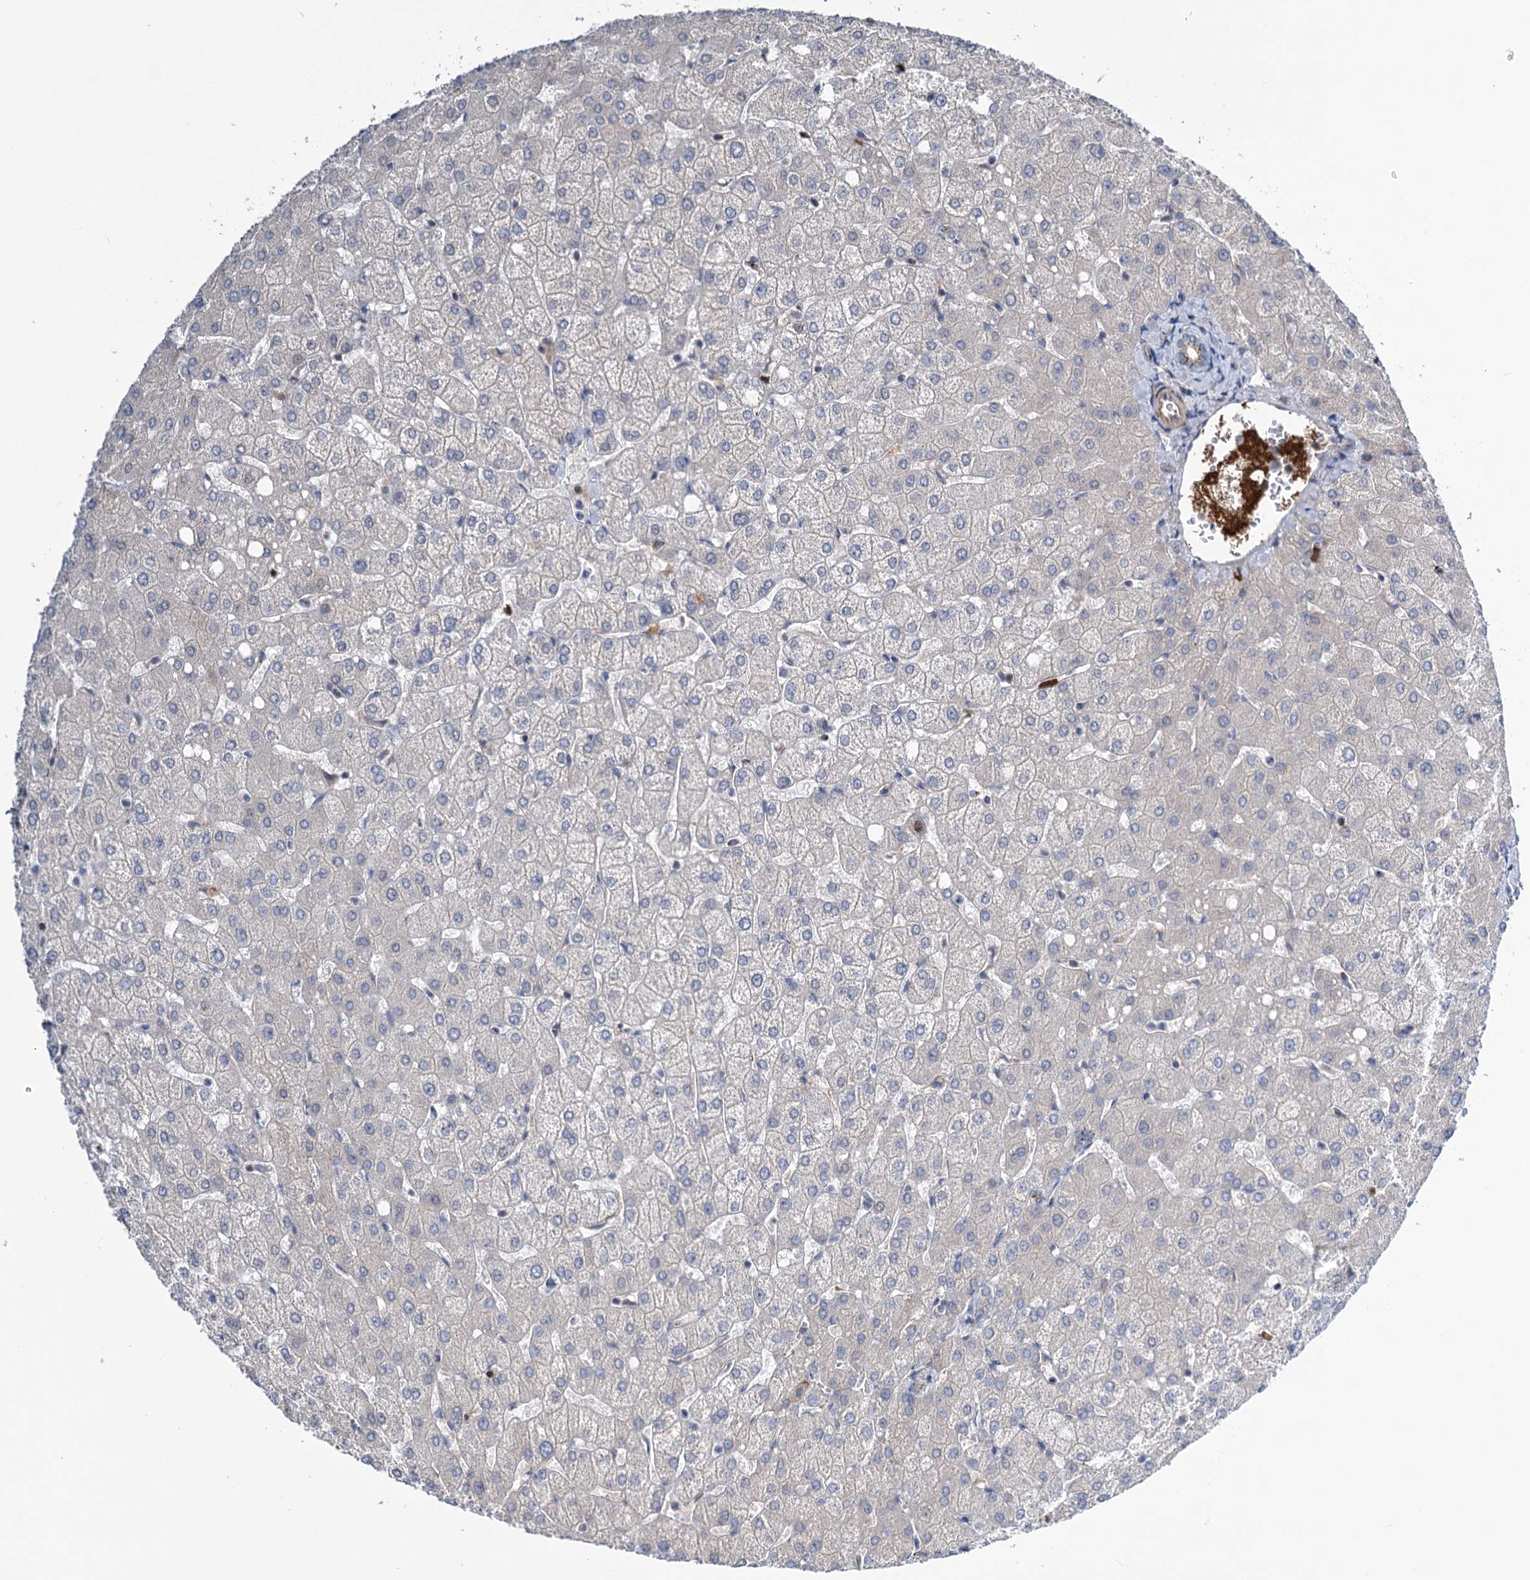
{"staining": {"intensity": "moderate", "quantity": "25%-75%", "location": "cytoplasmic/membranous"}, "tissue": "liver", "cell_type": "Cholangiocytes", "image_type": "normal", "snomed": [{"axis": "morphology", "description": "Normal tissue, NOS"}, {"axis": "topography", "description": "Liver"}], "caption": "Moderate cytoplasmic/membranous positivity for a protein is present in approximately 25%-75% of cholangiocytes of unremarkable liver using immunohistochemistry.", "gene": "NCAPD2", "patient": {"sex": "female", "age": 54}}